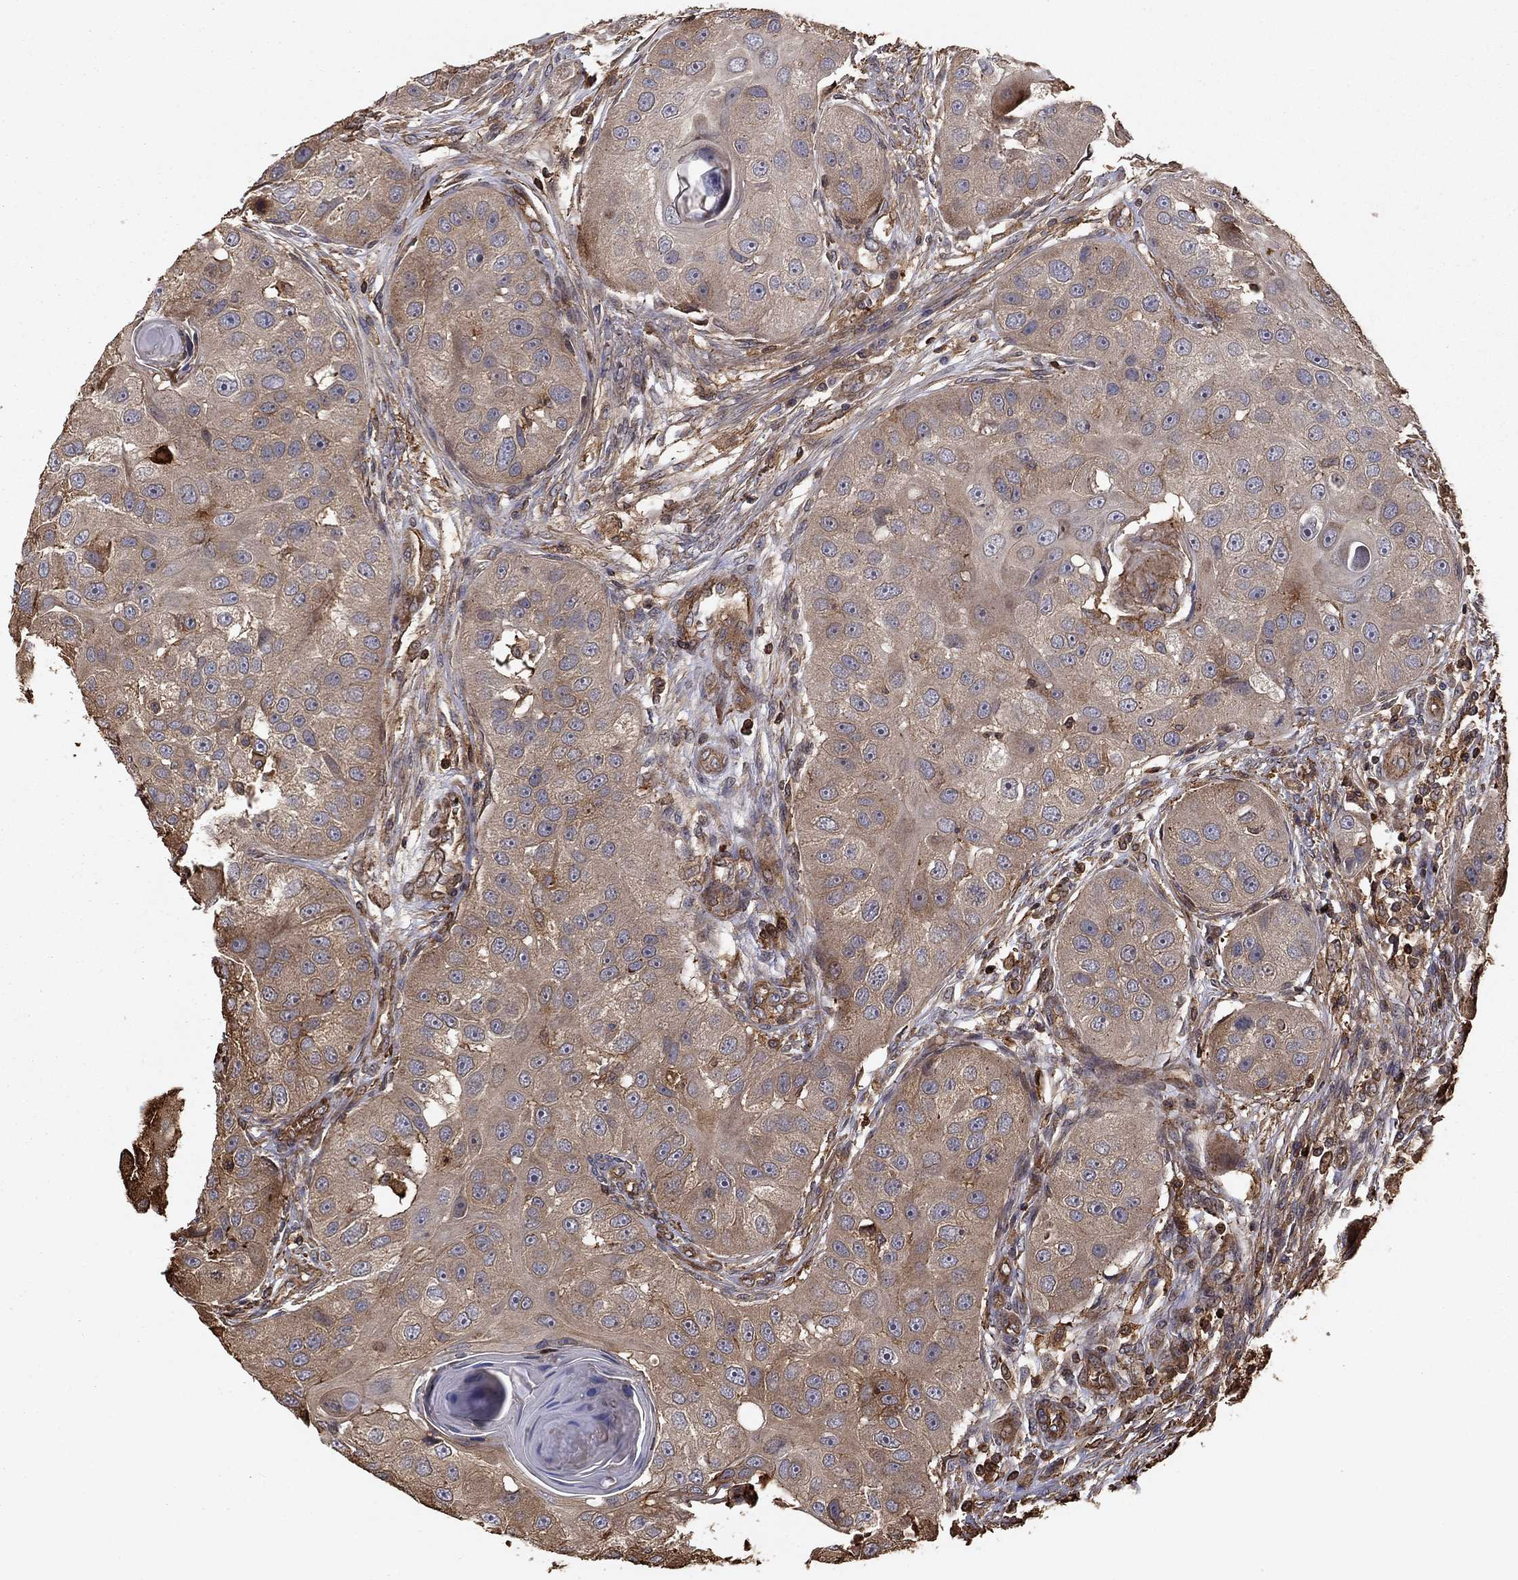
{"staining": {"intensity": "negative", "quantity": "none", "location": "none"}, "tissue": "head and neck cancer", "cell_type": "Tumor cells", "image_type": "cancer", "snomed": [{"axis": "morphology", "description": "Normal tissue, NOS"}, {"axis": "morphology", "description": "Squamous cell carcinoma, NOS"}, {"axis": "topography", "description": "Skeletal muscle"}, {"axis": "topography", "description": "Head-Neck"}], "caption": "An image of squamous cell carcinoma (head and neck) stained for a protein reveals no brown staining in tumor cells.", "gene": "HABP4", "patient": {"sex": "male", "age": 51}}